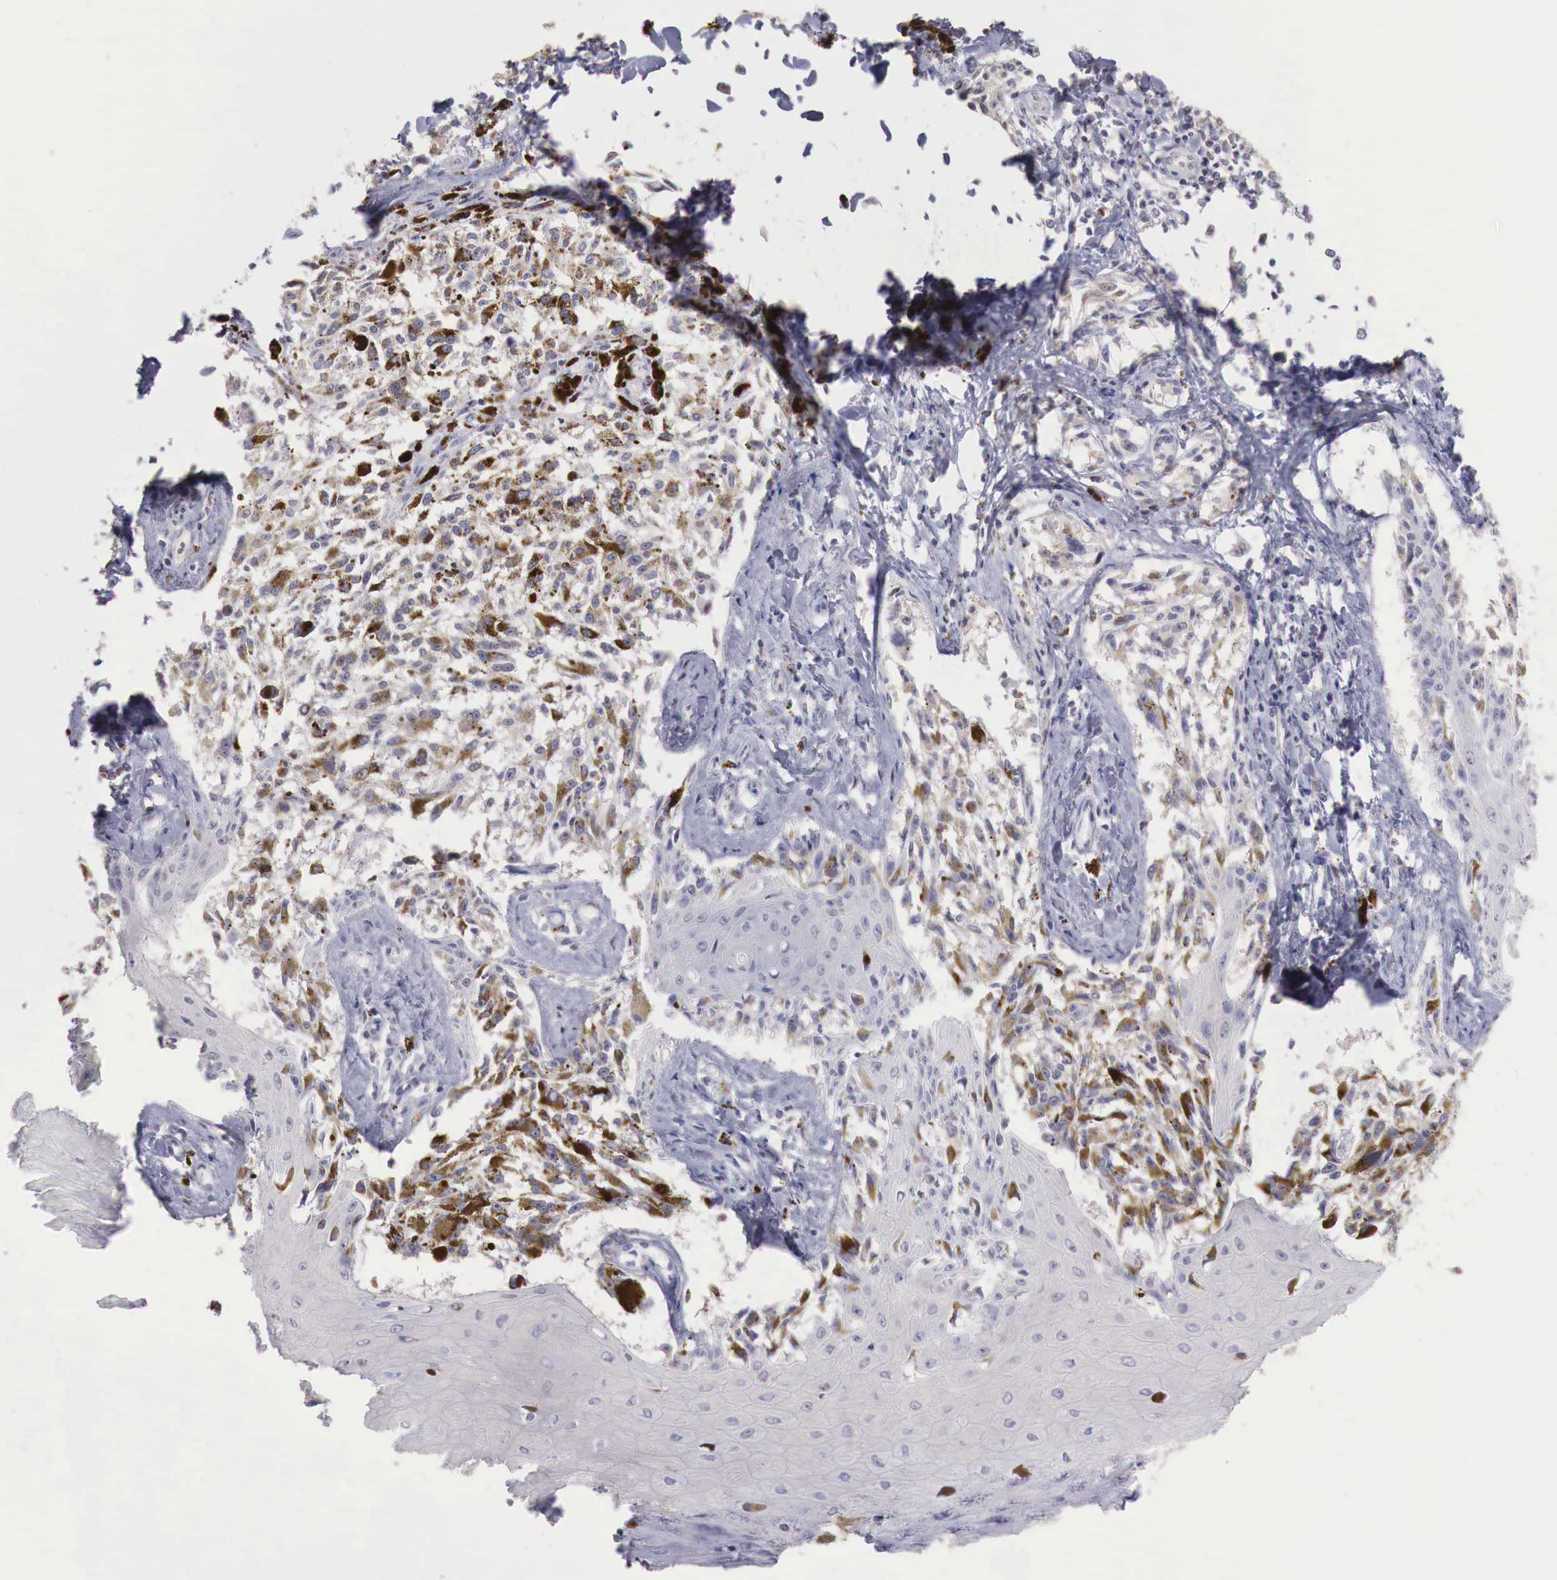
{"staining": {"intensity": "moderate", "quantity": "<25%", "location": "cytoplasmic/membranous"}, "tissue": "melanoma", "cell_type": "Tumor cells", "image_type": "cancer", "snomed": [{"axis": "morphology", "description": "Malignant melanoma, NOS"}, {"axis": "topography", "description": "Skin"}], "caption": "Immunohistochemistry (IHC) image of neoplastic tissue: human malignant melanoma stained using immunohistochemistry shows low levels of moderate protein expression localized specifically in the cytoplasmic/membranous of tumor cells, appearing as a cytoplasmic/membranous brown color.", "gene": "TBC1D9", "patient": {"sex": "female", "age": 82}}